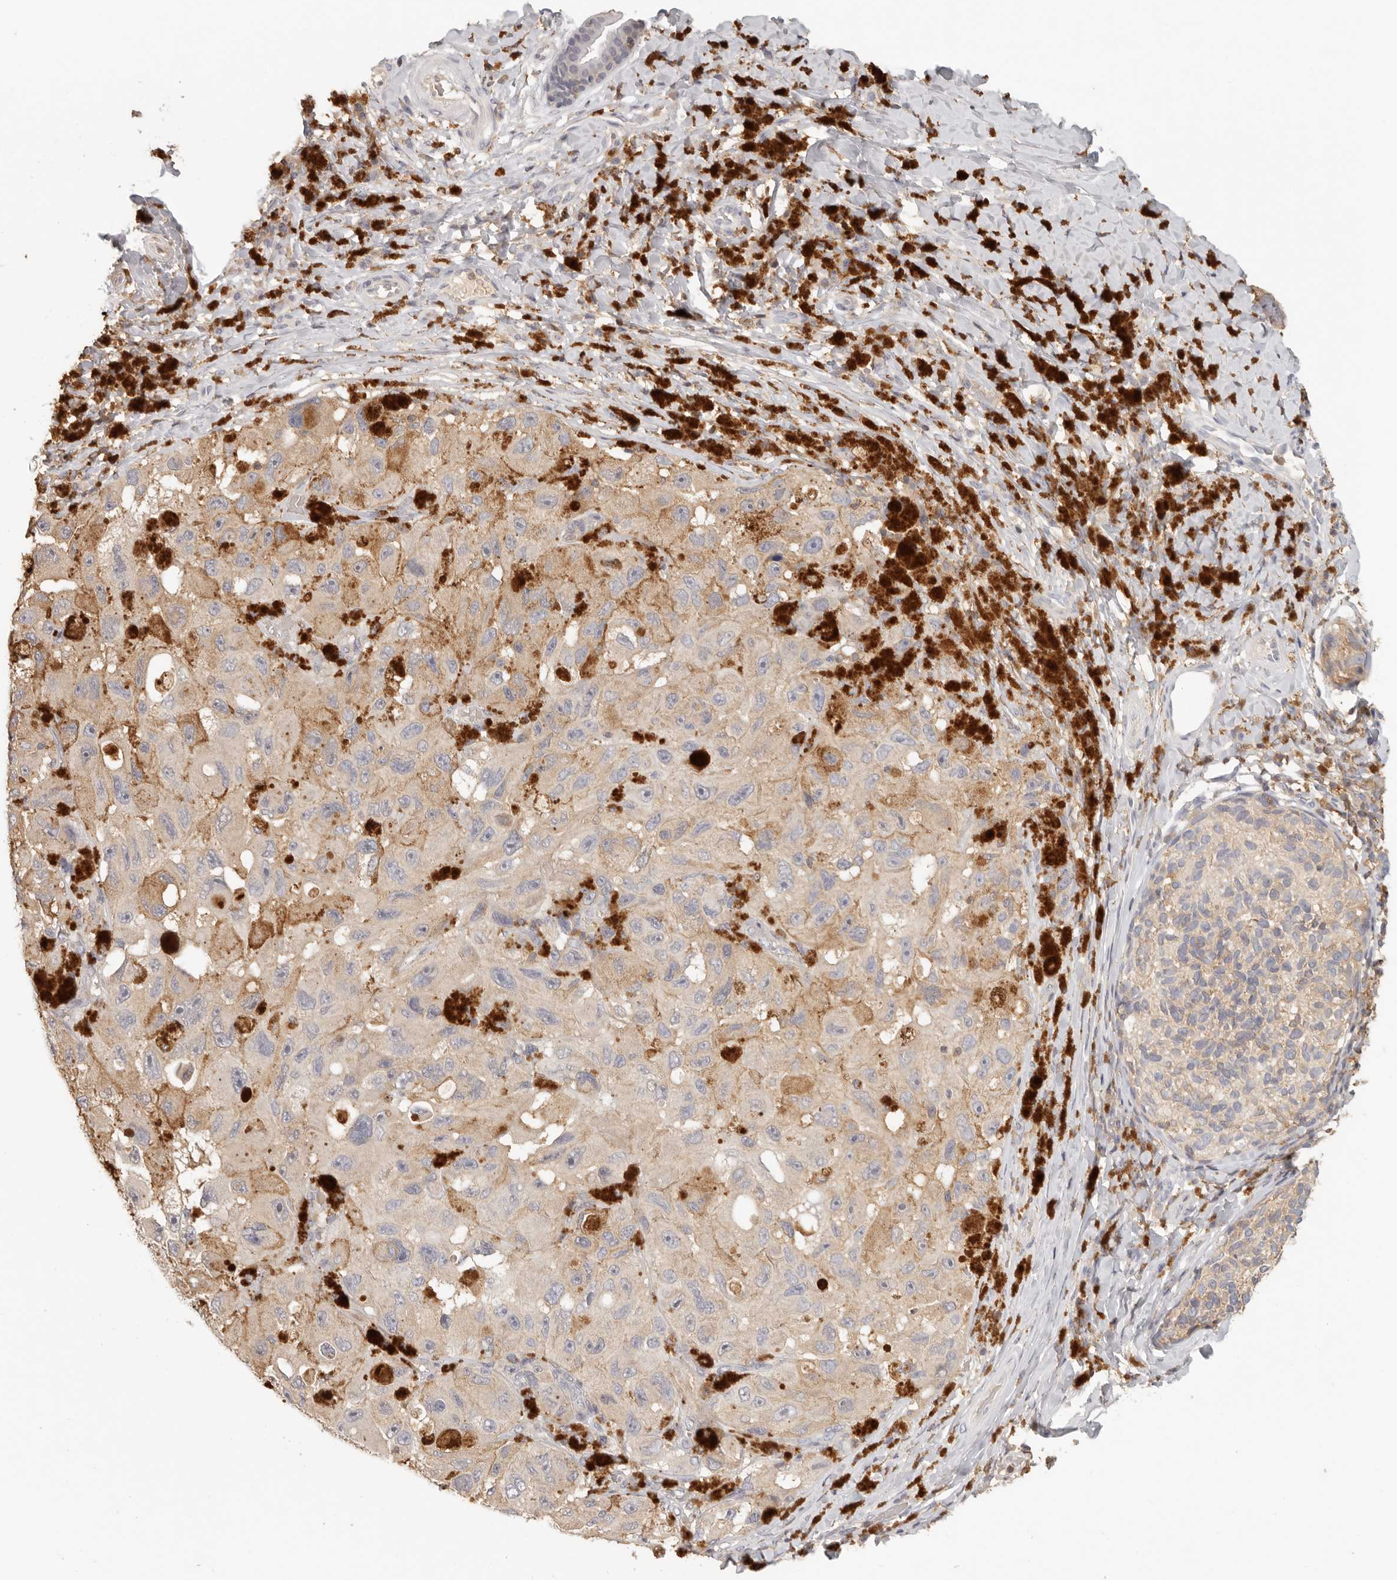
{"staining": {"intensity": "weak", "quantity": "25%-75%", "location": "cytoplasmic/membranous"}, "tissue": "melanoma", "cell_type": "Tumor cells", "image_type": "cancer", "snomed": [{"axis": "morphology", "description": "Malignant melanoma, NOS"}, {"axis": "topography", "description": "Skin"}], "caption": "Immunohistochemistry (IHC) of human malignant melanoma exhibits low levels of weak cytoplasmic/membranous positivity in approximately 25%-75% of tumor cells. (Stains: DAB (3,3'-diaminobenzidine) in brown, nuclei in blue, Microscopy: brightfield microscopy at high magnification).", "gene": "CSK", "patient": {"sex": "female", "age": 73}}